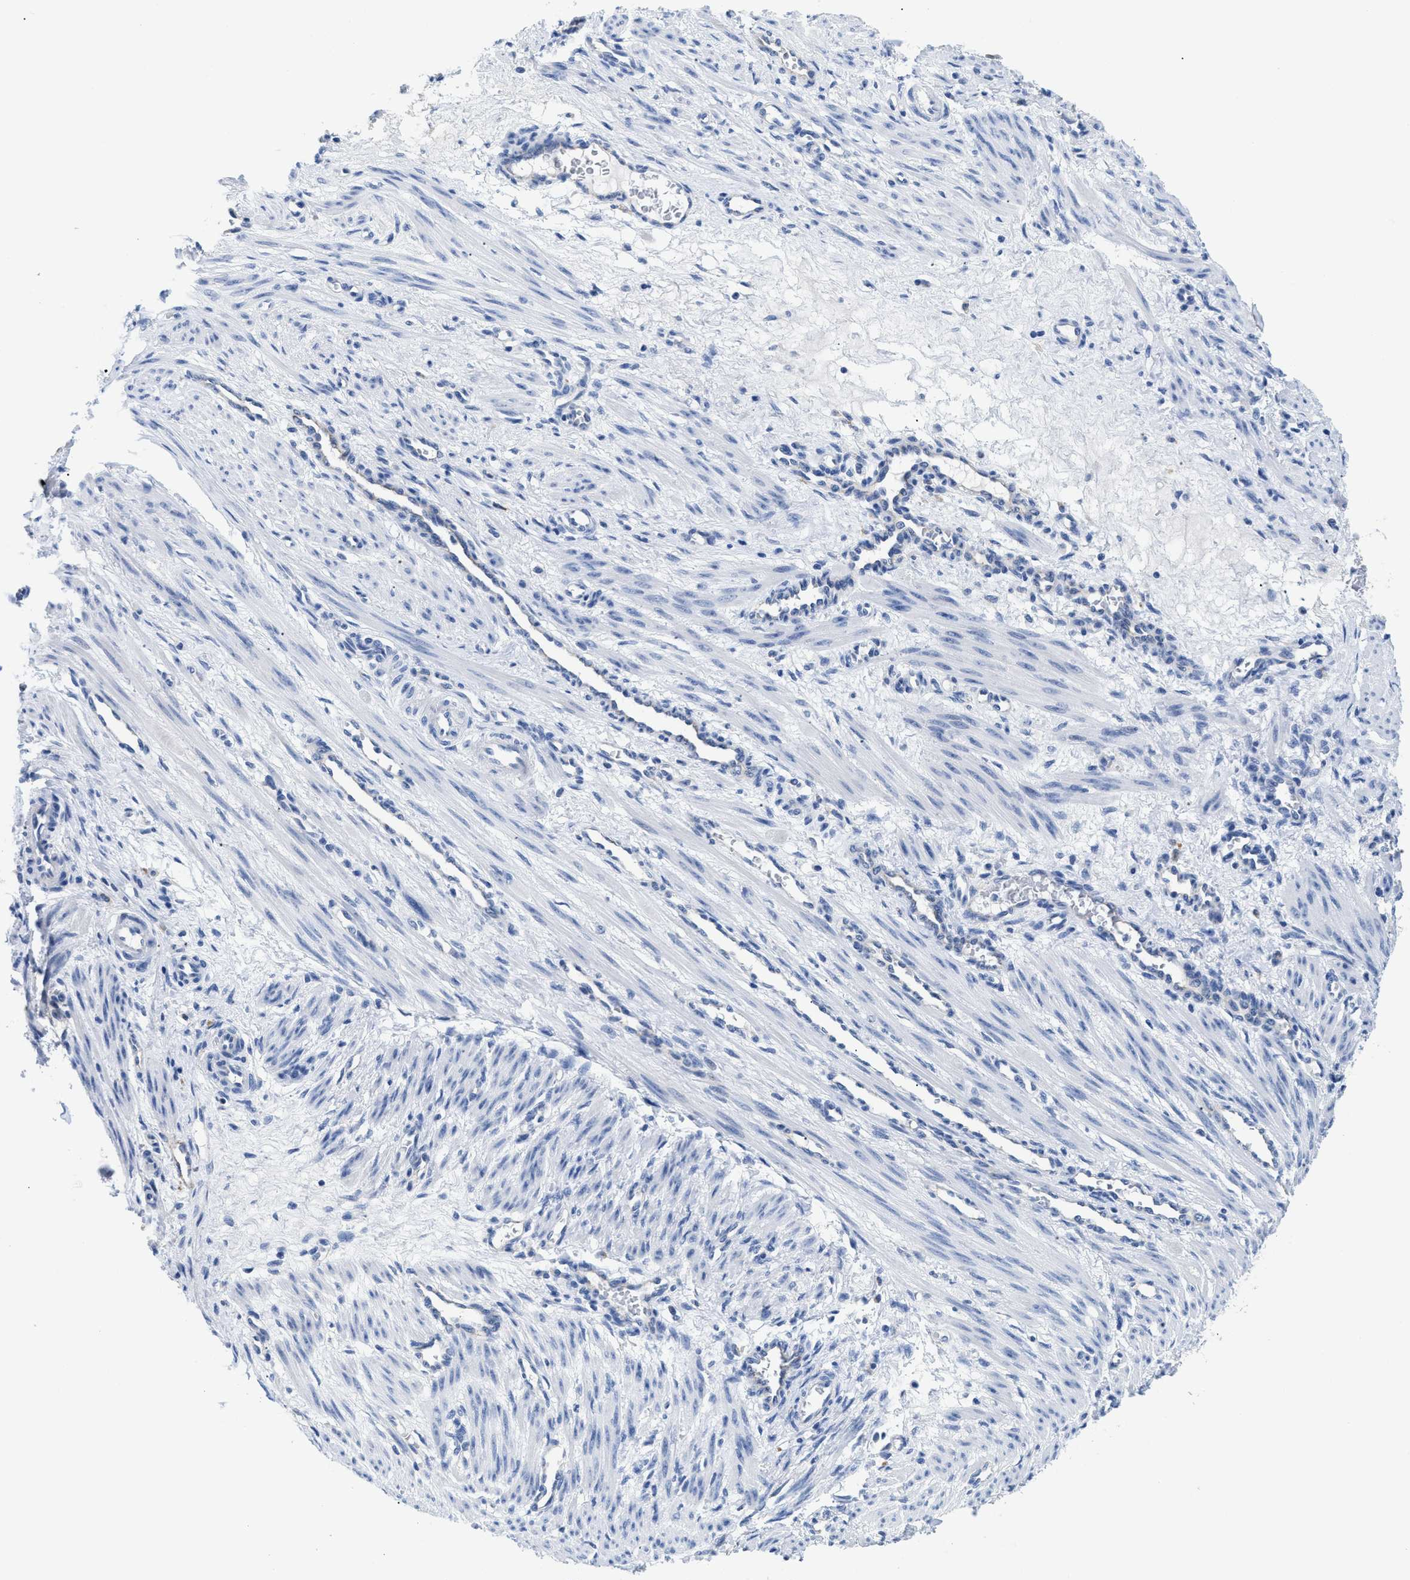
{"staining": {"intensity": "negative", "quantity": "none", "location": "none"}, "tissue": "smooth muscle", "cell_type": "Smooth muscle cells", "image_type": "normal", "snomed": [{"axis": "morphology", "description": "Normal tissue, NOS"}, {"axis": "topography", "description": "Endometrium"}], "caption": "Immunohistochemical staining of benign human smooth muscle exhibits no significant staining in smooth muscle cells.", "gene": "APOBEC2", "patient": {"sex": "female", "age": 33}}